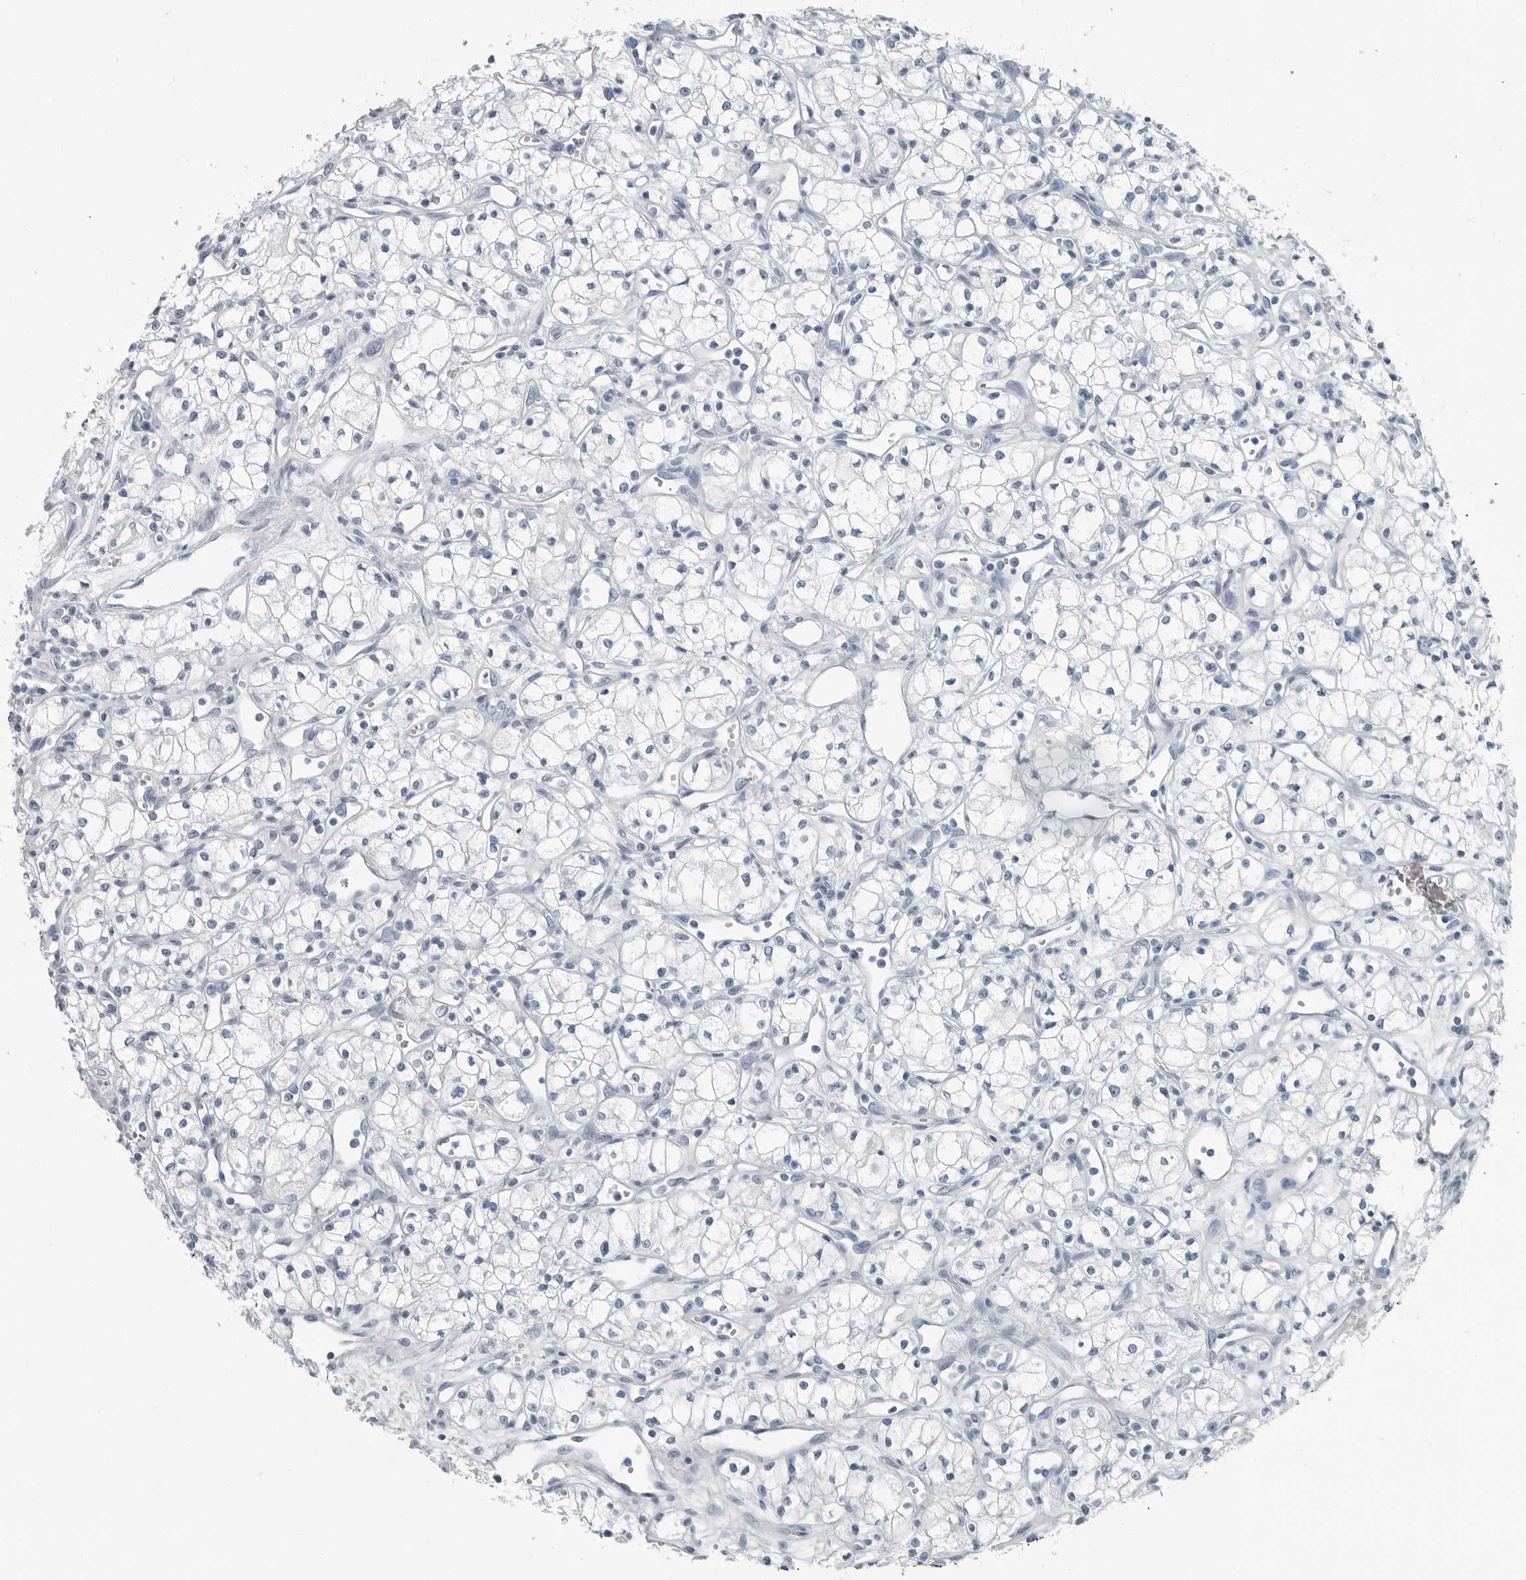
{"staining": {"intensity": "negative", "quantity": "none", "location": "none"}, "tissue": "renal cancer", "cell_type": "Tumor cells", "image_type": "cancer", "snomed": [{"axis": "morphology", "description": "Adenocarcinoma, NOS"}, {"axis": "topography", "description": "Kidney"}], "caption": "Immunohistochemistry photomicrograph of human adenocarcinoma (renal) stained for a protein (brown), which demonstrates no expression in tumor cells.", "gene": "FABP6", "patient": {"sex": "male", "age": 59}}